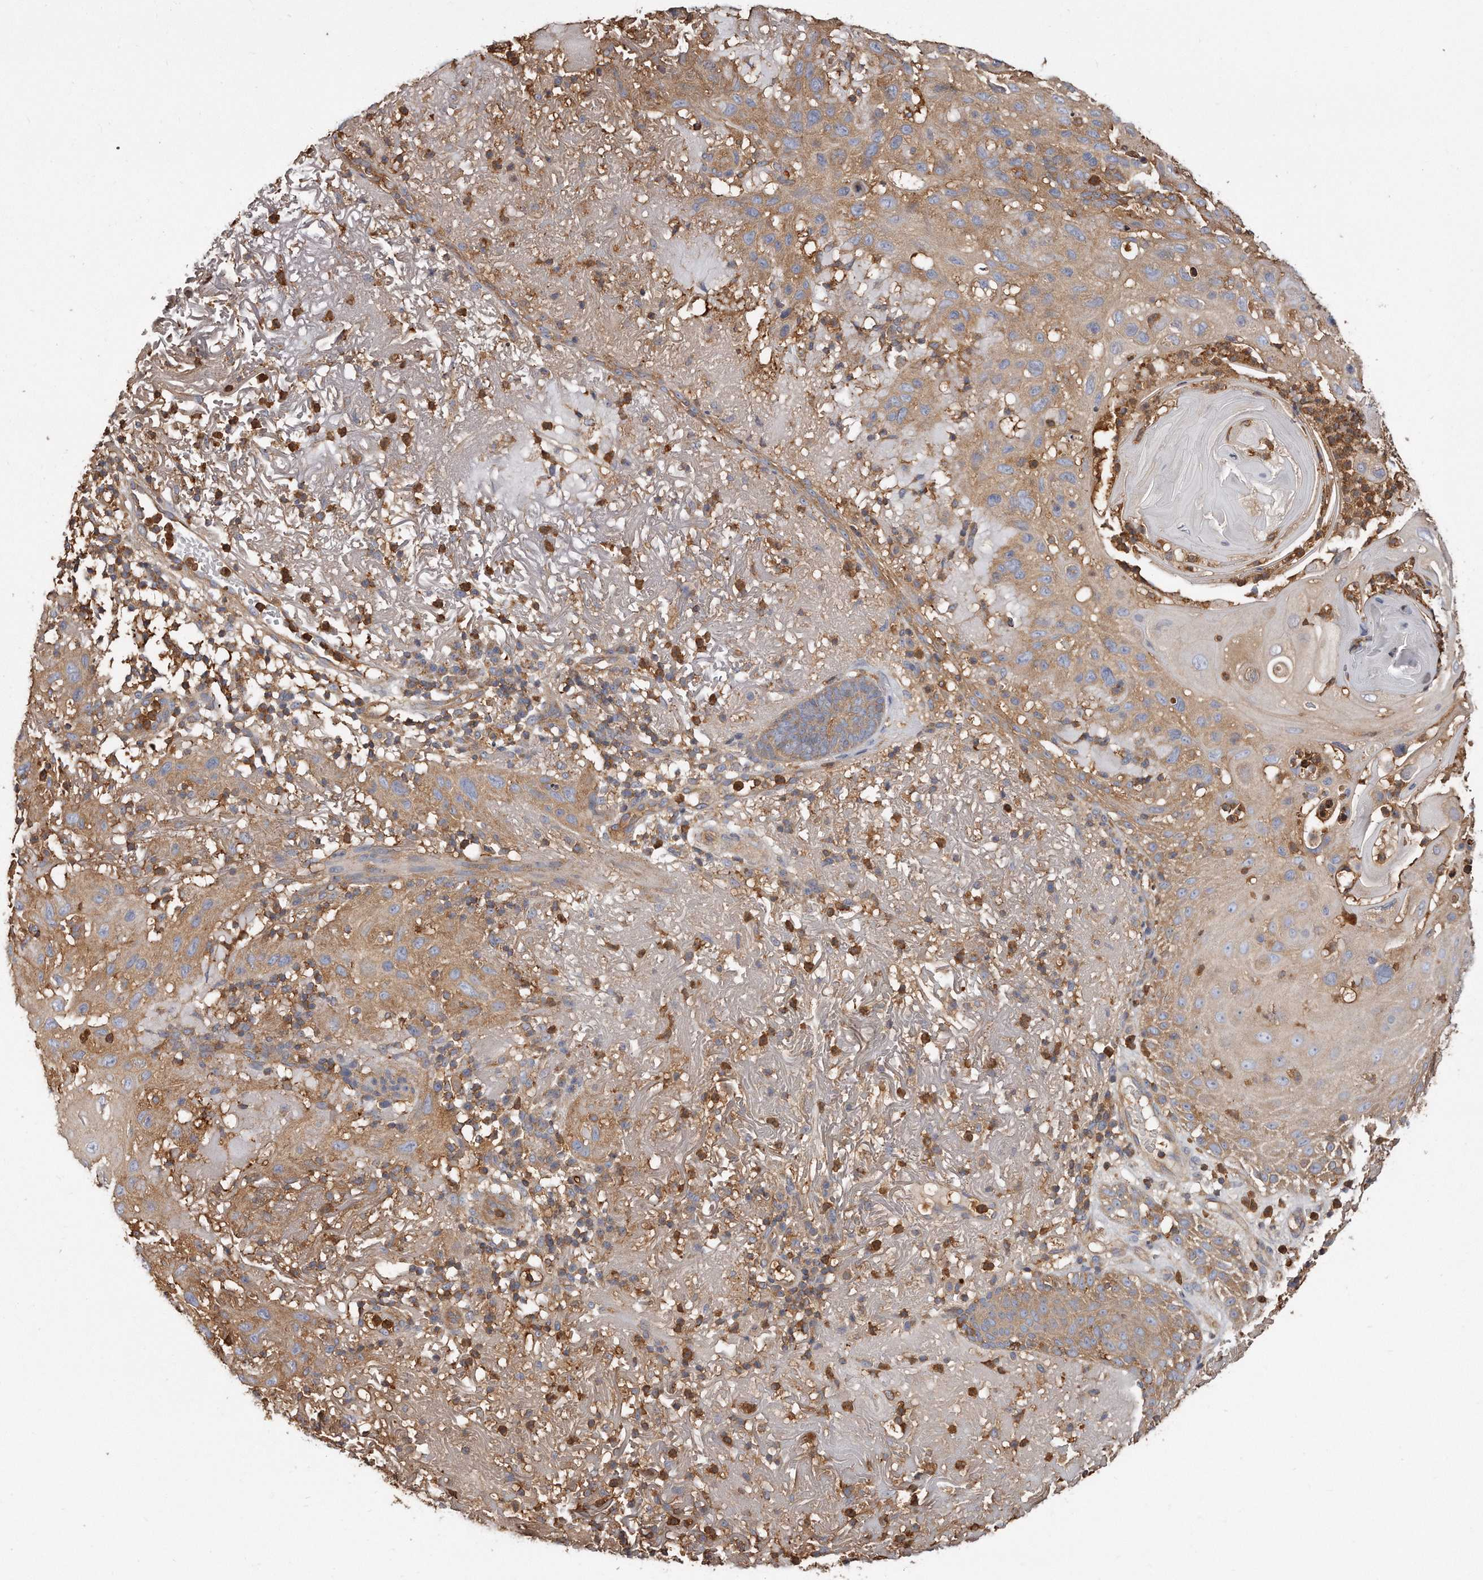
{"staining": {"intensity": "moderate", "quantity": "25%-75%", "location": "cytoplasmic/membranous"}, "tissue": "skin cancer", "cell_type": "Tumor cells", "image_type": "cancer", "snomed": [{"axis": "morphology", "description": "Normal tissue, NOS"}, {"axis": "morphology", "description": "Squamous cell carcinoma, NOS"}, {"axis": "topography", "description": "Skin"}], "caption": "Tumor cells demonstrate moderate cytoplasmic/membranous positivity in about 25%-75% of cells in skin cancer (squamous cell carcinoma).", "gene": "CAP1", "patient": {"sex": "female", "age": 96}}